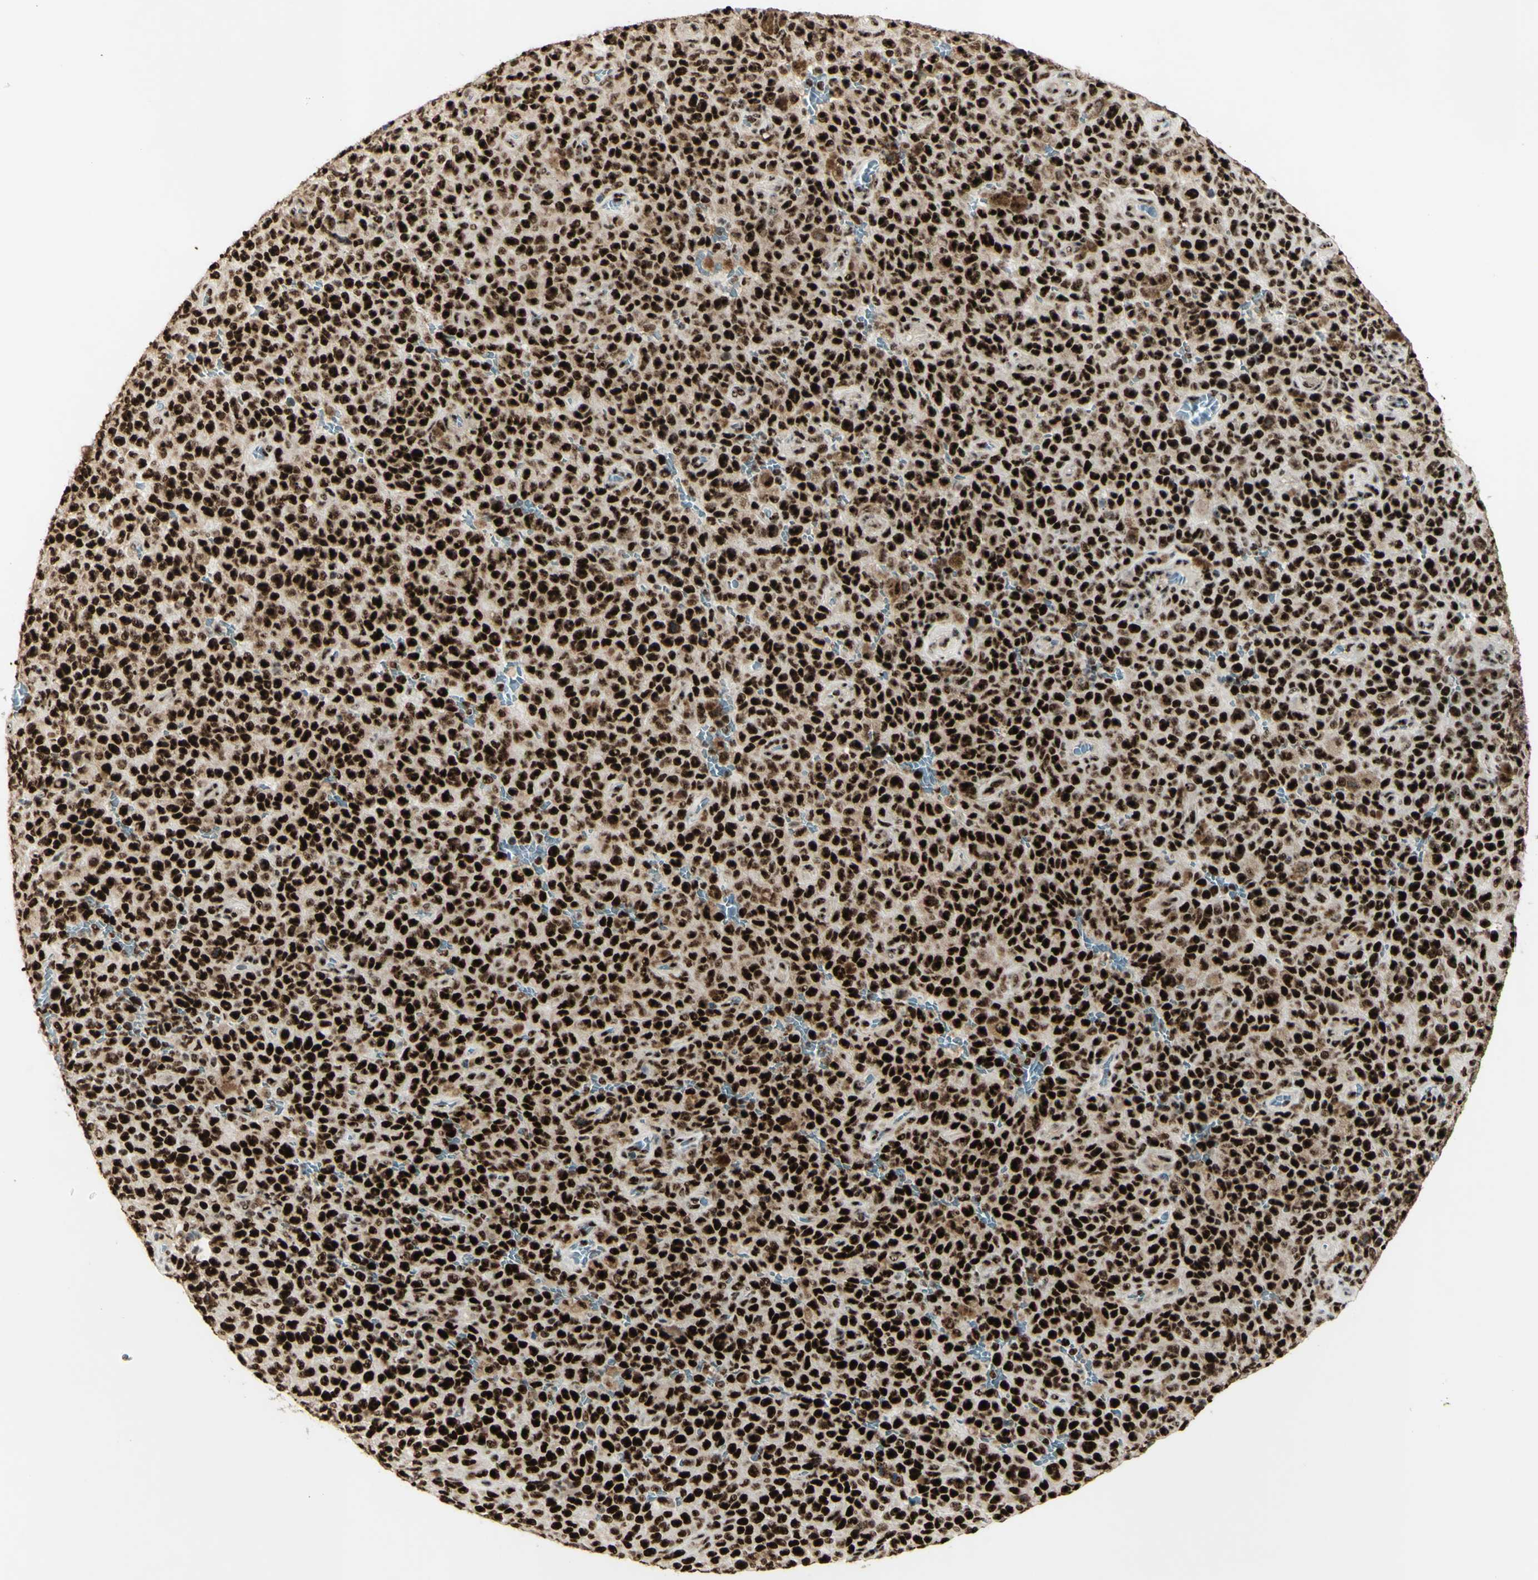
{"staining": {"intensity": "strong", "quantity": ">75%", "location": "nuclear"}, "tissue": "melanoma", "cell_type": "Tumor cells", "image_type": "cancer", "snomed": [{"axis": "morphology", "description": "Malignant melanoma, NOS"}, {"axis": "topography", "description": "Skin"}], "caption": "A histopathology image of human malignant melanoma stained for a protein exhibits strong nuclear brown staining in tumor cells. The staining is performed using DAB brown chromogen to label protein expression. The nuclei are counter-stained blue using hematoxylin.", "gene": "DHX9", "patient": {"sex": "female", "age": 82}}